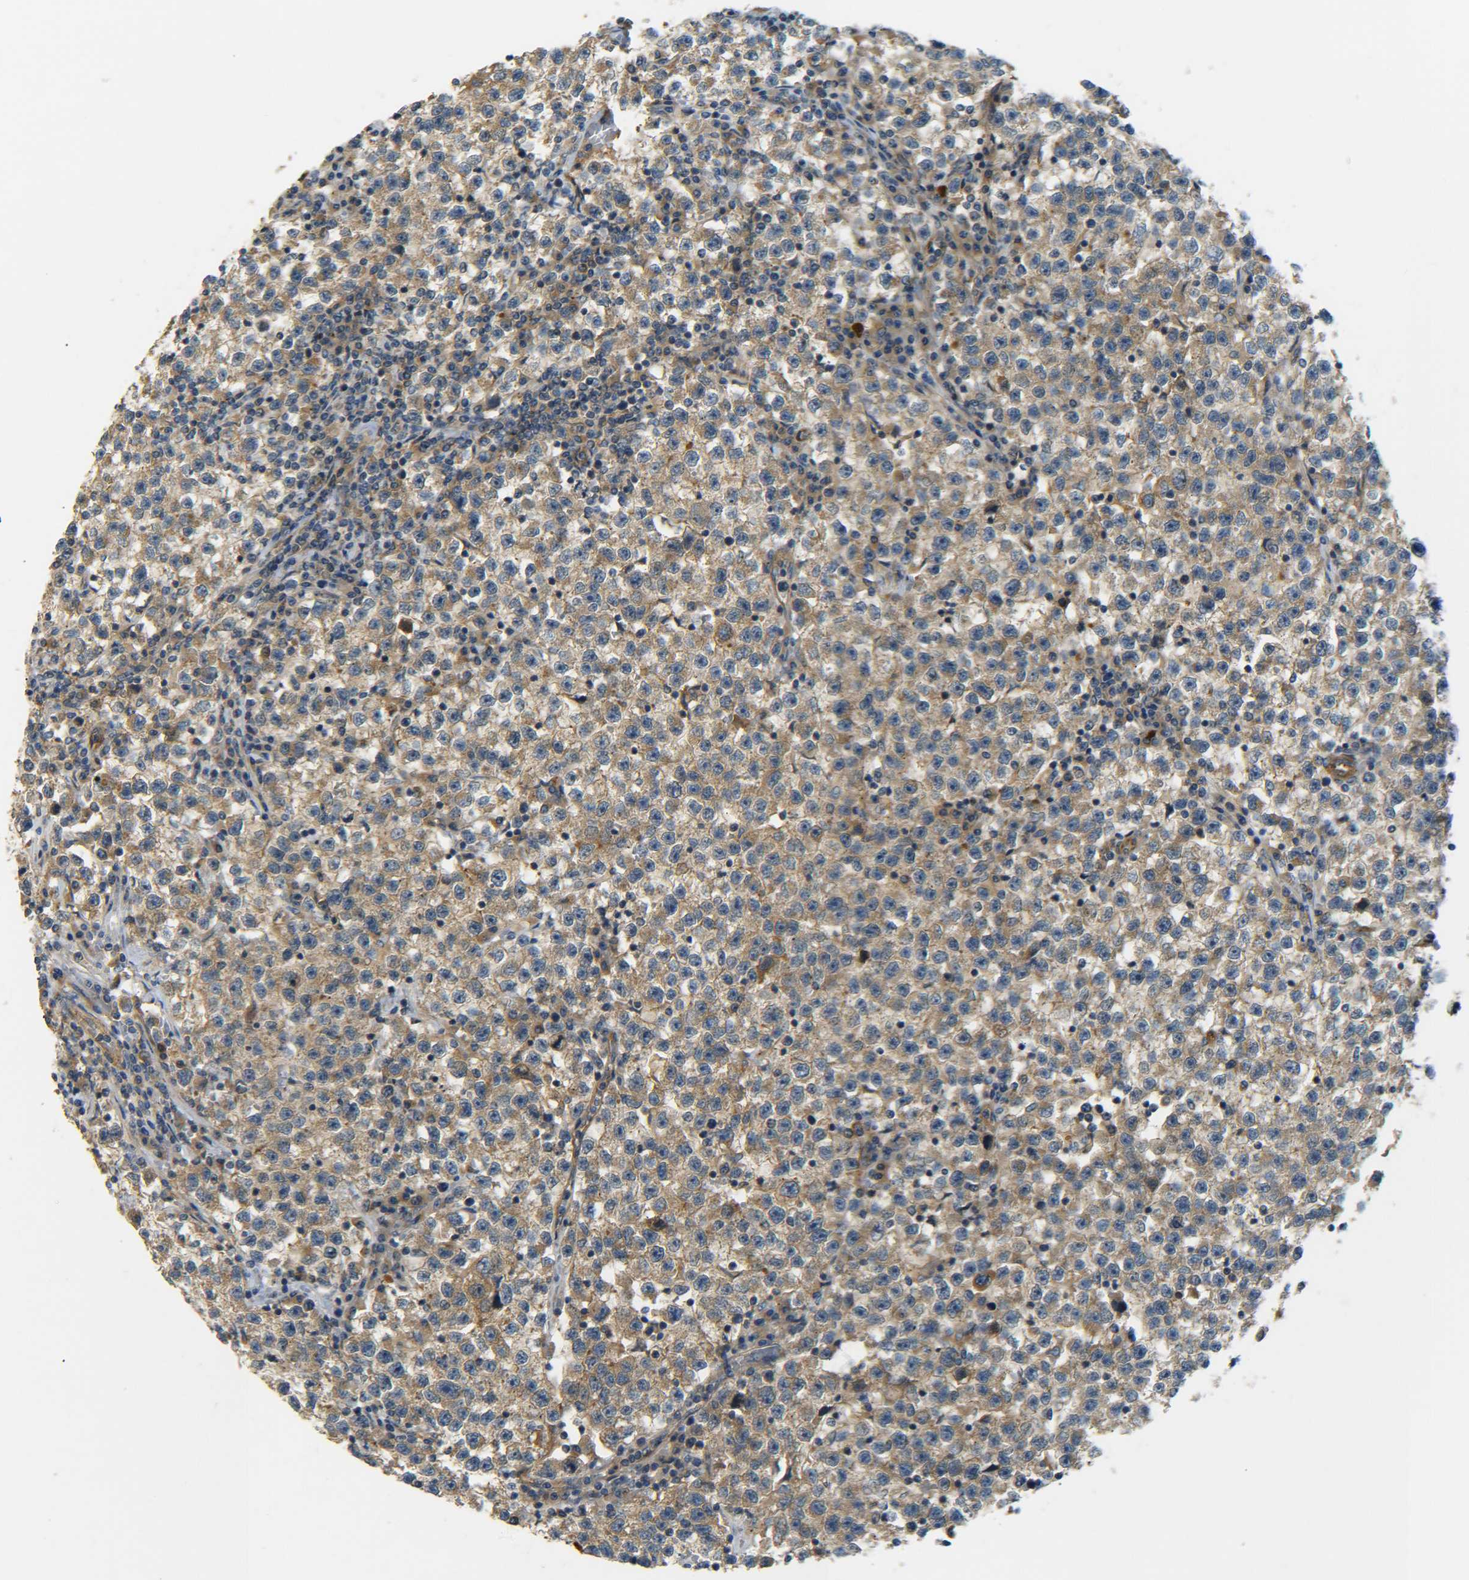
{"staining": {"intensity": "weak", "quantity": ">75%", "location": "cytoplasmic/membranous"}, "tissue": "testis cancer", "cell_type": "Tumor cells", "image_type": "cancer", "snomed": [{"axis": "morphology", "description": "Seminoma, NOS"}, {"axis": "topography", "description": "Testis"}], "caption": "High-magnification brightfield microscopy of seminoma (testis) stained with DAB (3,3'-diaminobenzidine) (brown) and counterstained with hematoxylin (blue). tumor cells exhibit weak cytoplasmic/membranous positivity is present in approximately>75% of cells.", "gene": "LRCH3", "patient": {"sex": "male", "age": 22}}